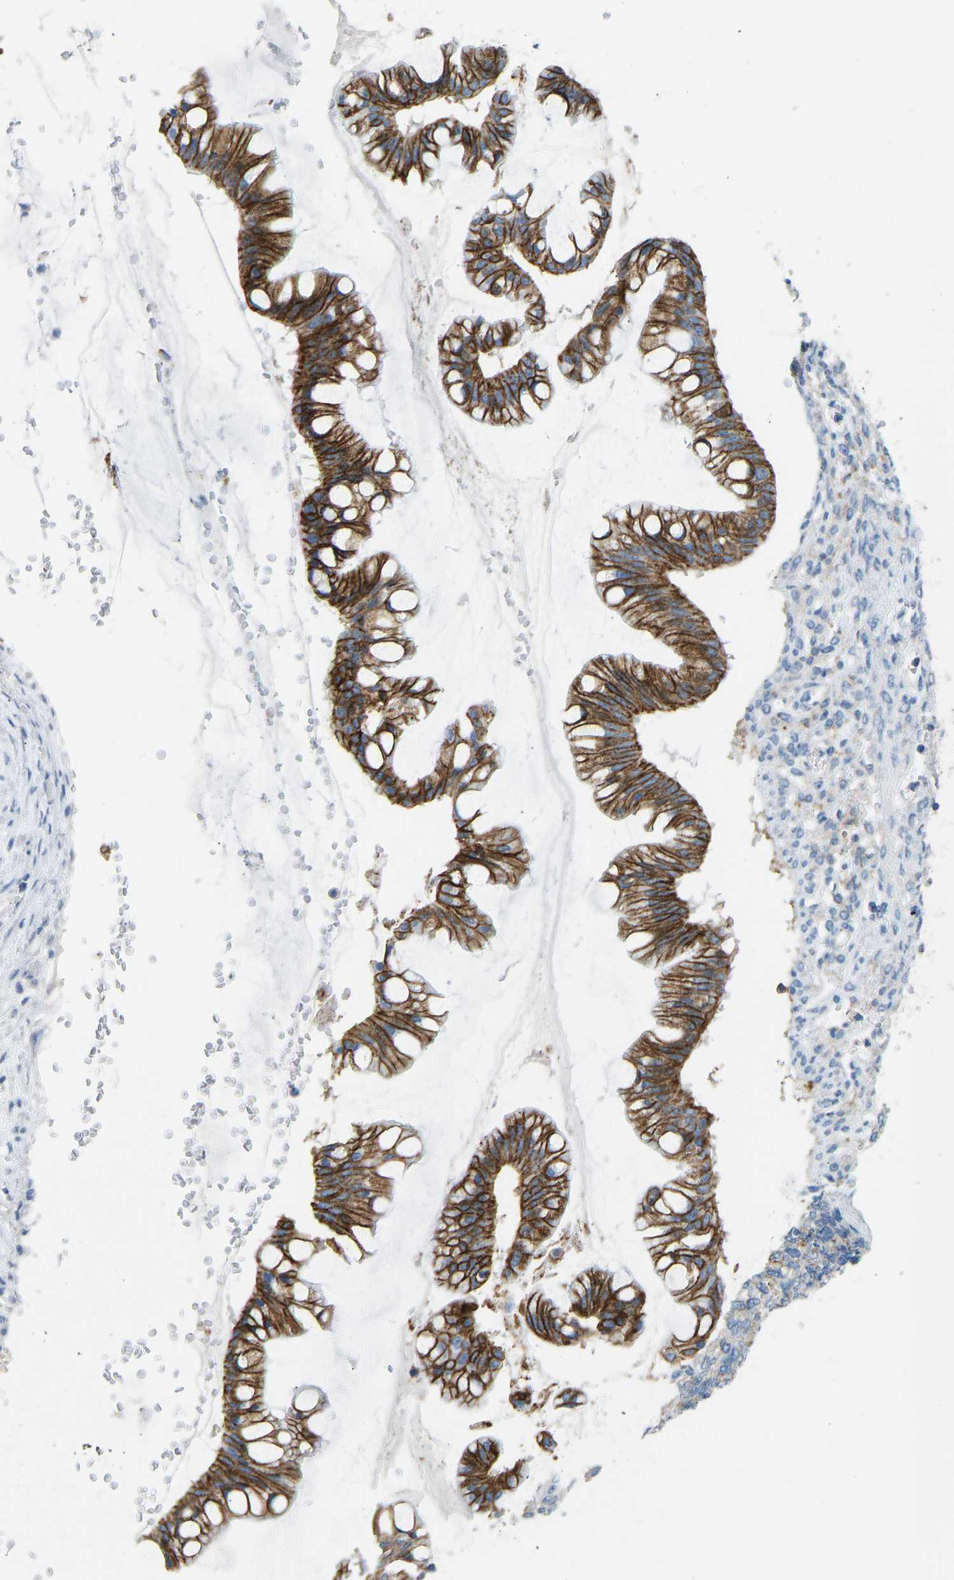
{"staining": {"intensity": "strong", "quantity": ">75%", "location": "cytoplasmic/membranous"}, "tissue": "ovarian cancer", "cell_type": "Tumor cells", "image_type": "cancer", "snomed": [{"axis": "morphology", "description": "Cystadenocarcinoma, mucinous, NOS"}, {"axis": "topography", "description": "Ovary"}], "caption": "This is an image of immunohistochemistry staining of ovarian mucinous cystadenocarcinoma, which shows strong staining in the cytoplasmic/membranous of tumor cells.", "gene": "ATP1A1", "patient": {"sex": "female", "age": 73}}